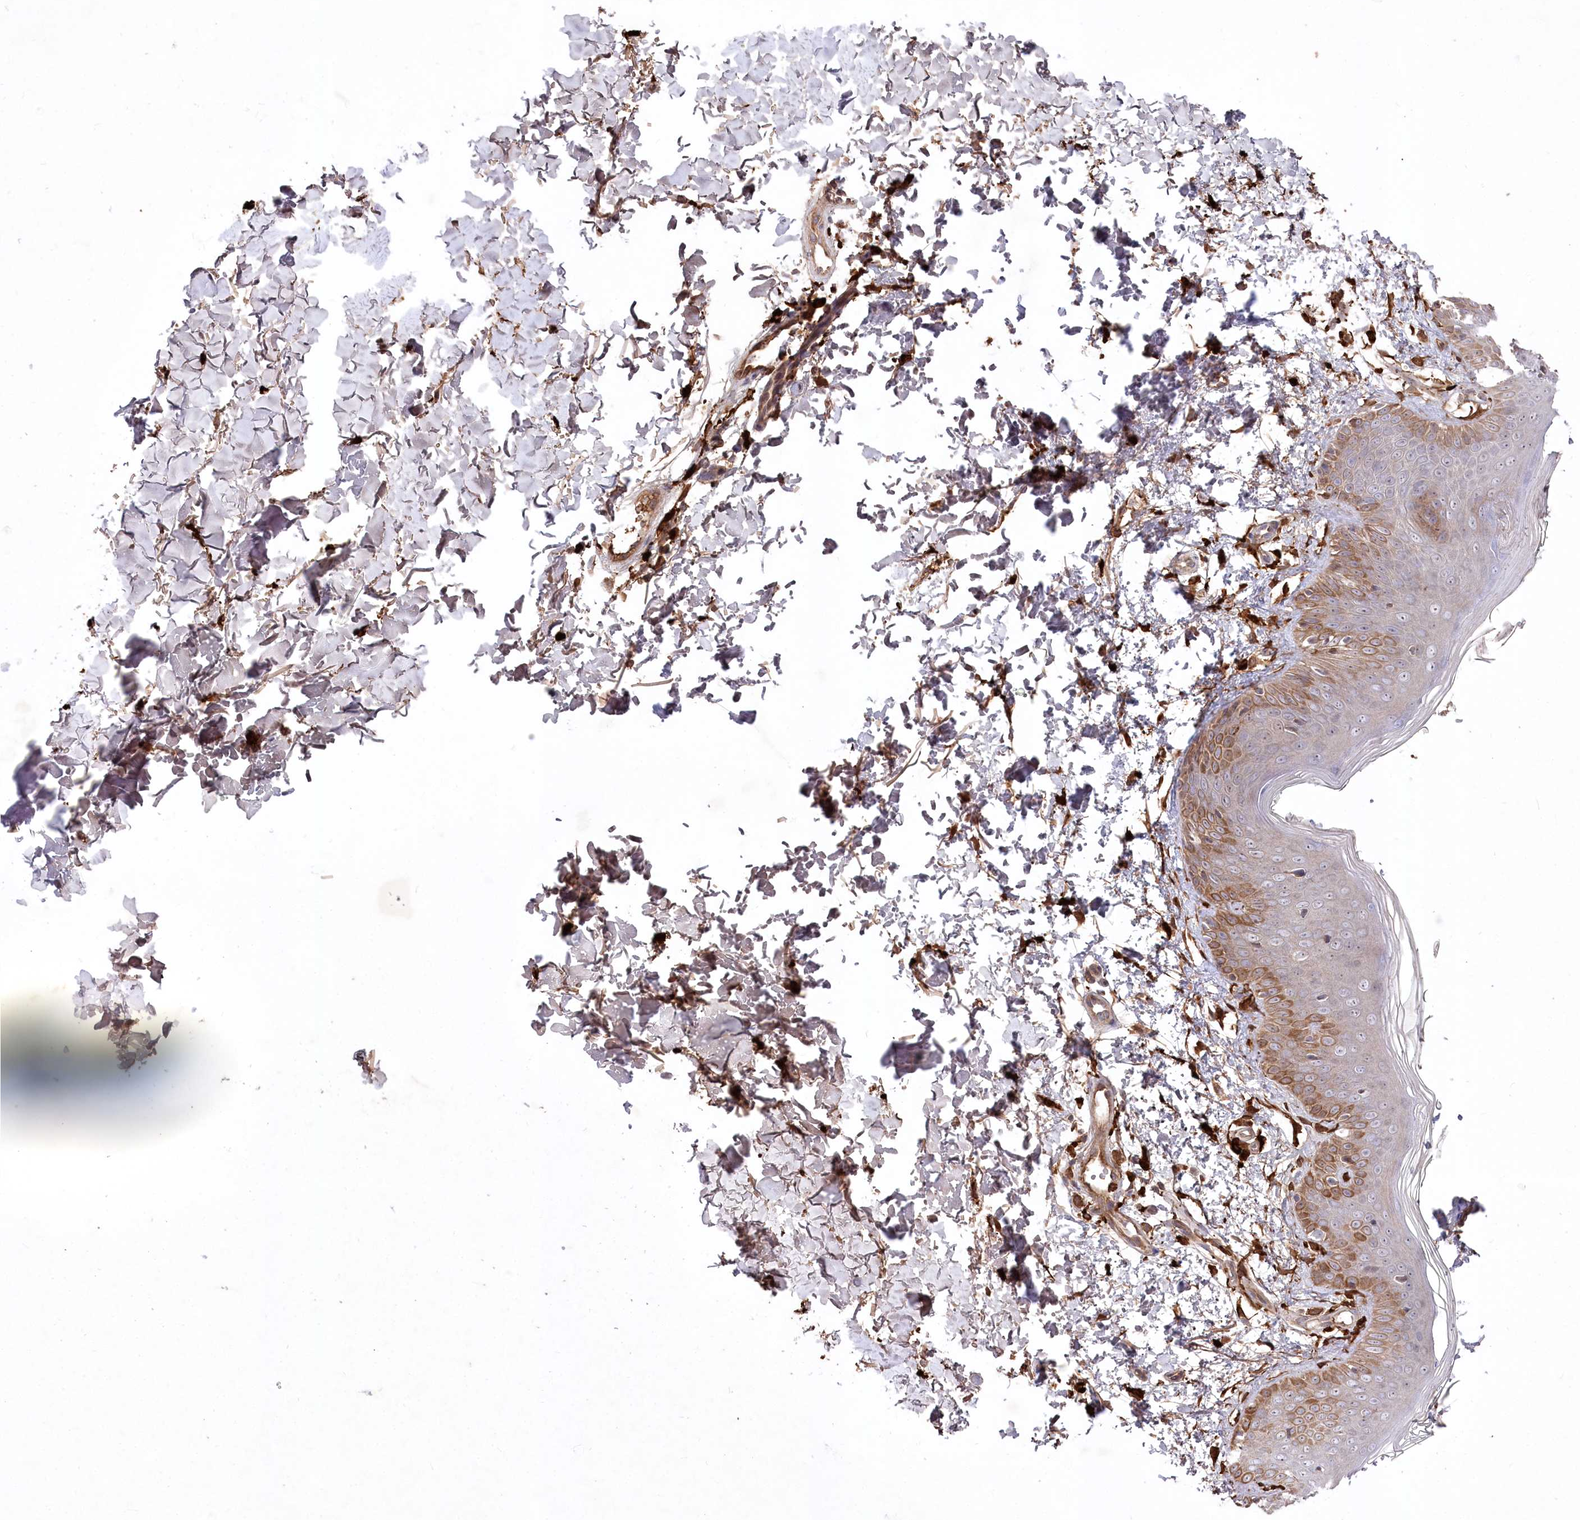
{"staining": {"intensity": "moderate", "quantity": ">75%", "location": "cytoplasmic/membranous"}, "tissue": "skin", "cell_type": "Fibroblasts", "image_type": "normal", "snomed": [{"axis": "morphology", "description": "Normal tissue, NOS"}, {"axis": "topography", "description": "Skin"}], "caption": "The image shows immunohistochemical staining of normal skin. There is moderate cytoplasmic/membranous expression is appreciated in approximately >75% of fibroblasts.", "gene": "PPP1R21", "patient": {"sex": "male", "age": 37}}